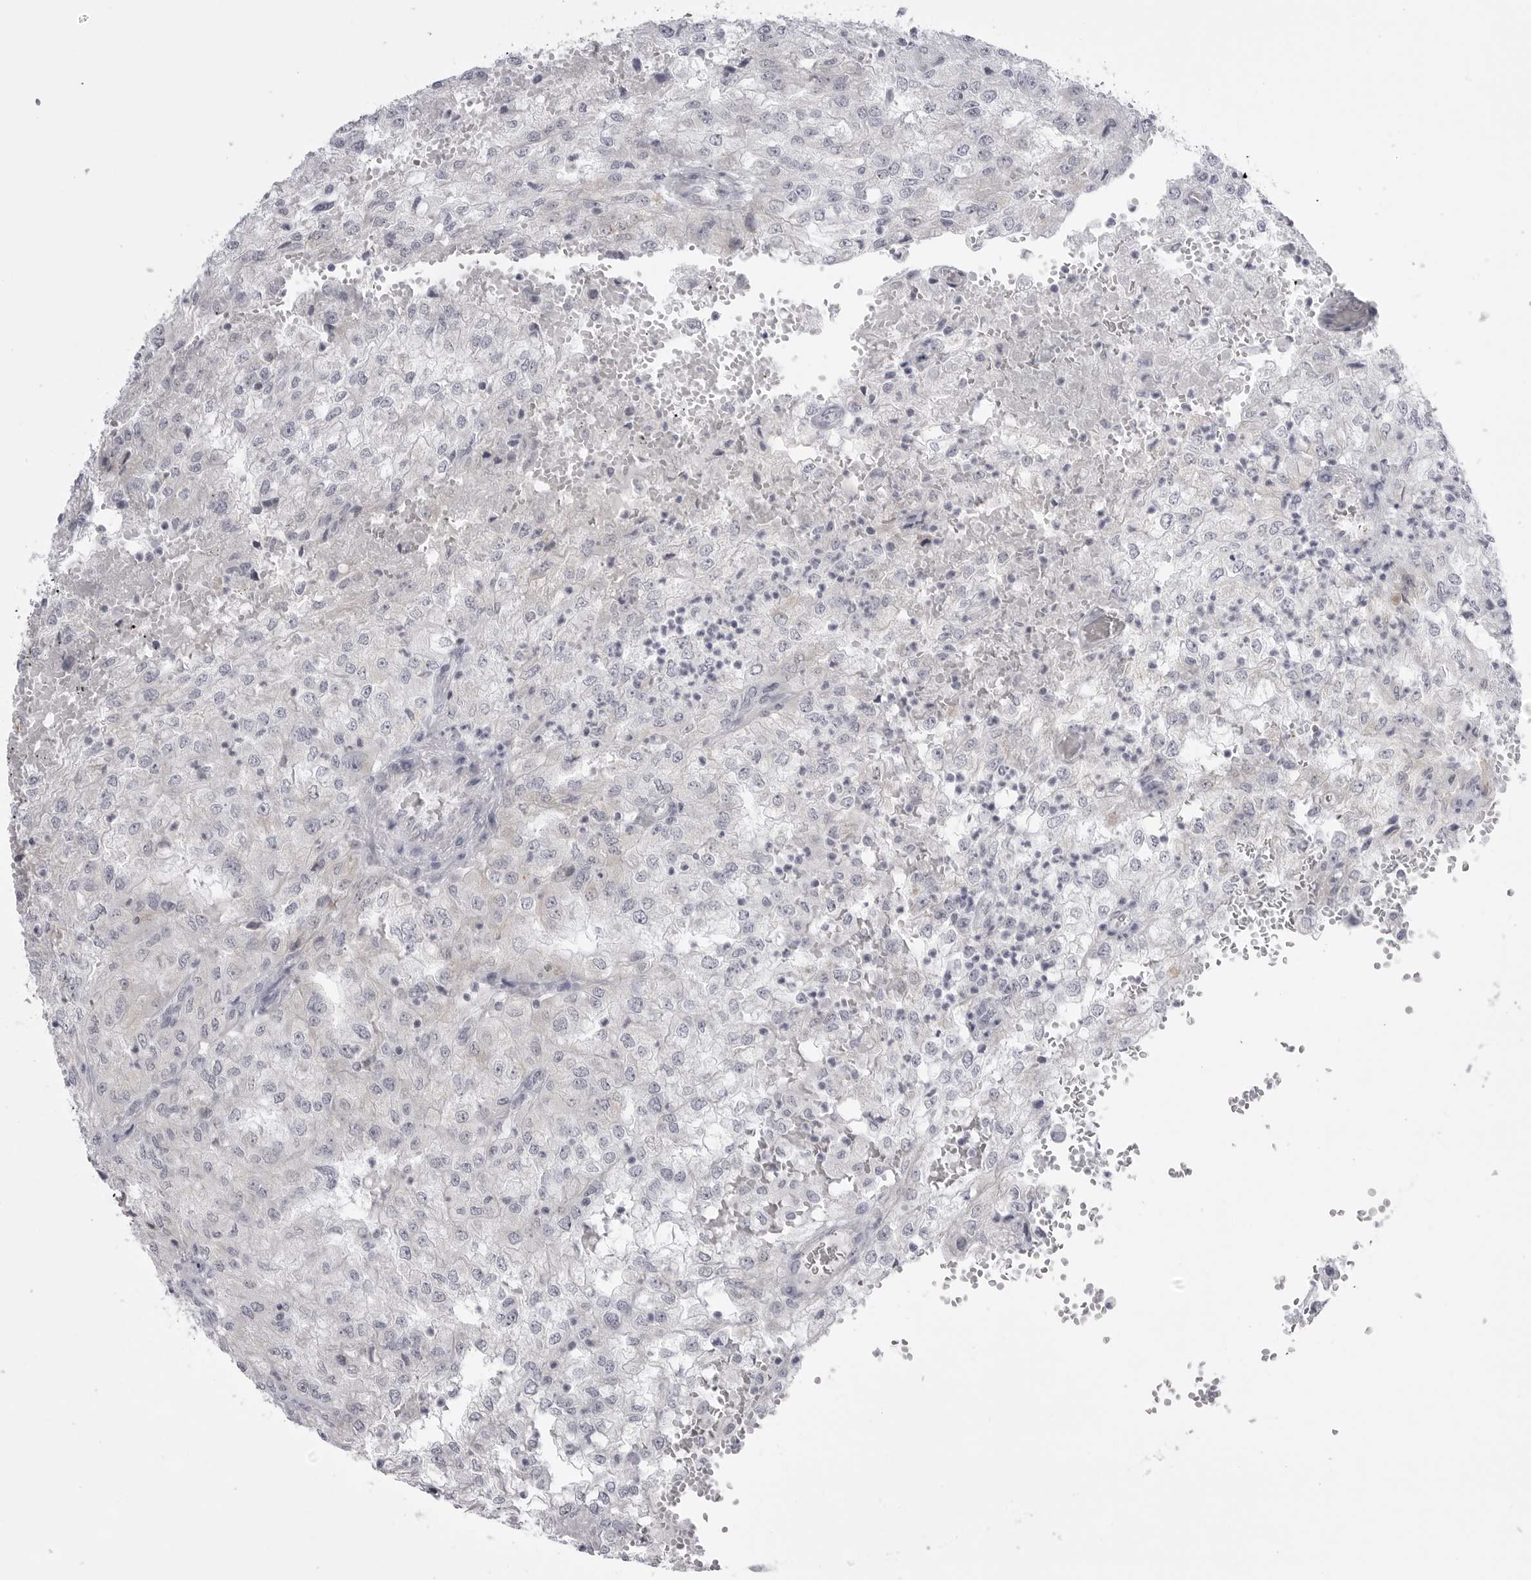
{"staining": {"intensity": "negative", "quantity": "none", "location": "none"}, "tissue": "renal cancer", "cell_type": "Tumor cells", "image_type": "cancer", "snomed": [{"axis": "morphology", "description": "Adenocarcinoma, NOS"}, {"axis": "topography", "description": "Kidney"}], "caption": "Micrograph shows no protein staining in tumor cells of renal cancer (adenocarcinoma) tissue.", "gene": "TUFM", "patient": {"sex": "female", "age": 54}}